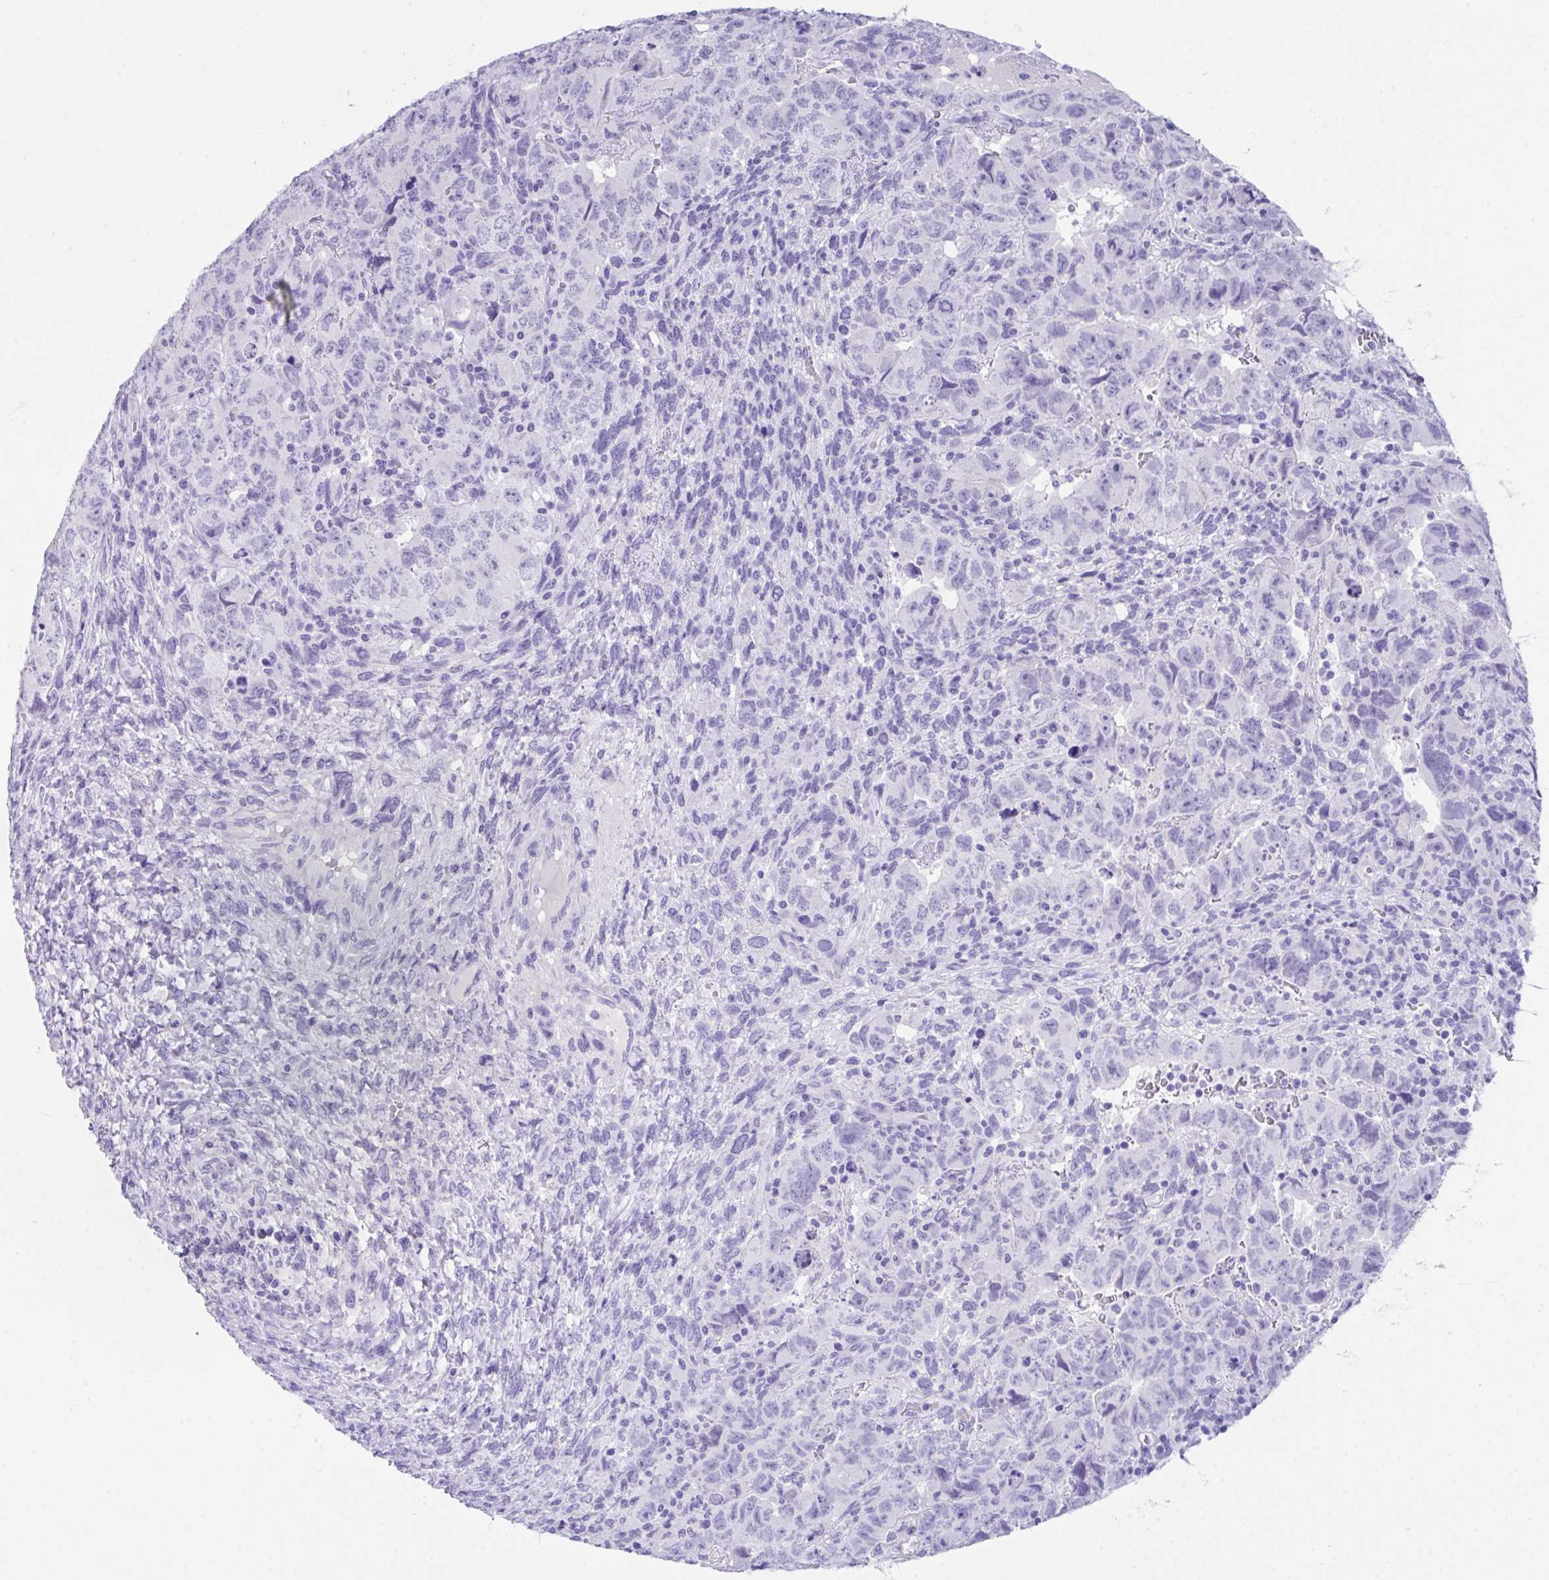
{"staining": {"intensity": "negative", "quantity": "none", "location": "none"}, "tissue": "testis cancer", "cell_type": "Tumor cells", "image_type": "cancer", "snomed": [{"axis": "morphology", "description": "Carcinoma, Embryonal, NOS"}, {"axis": "topography", "description": "Testis"}], "caption": "DAB immunohistochemical staining of human embryonal carcinoma (testis) reveals no significant expression in tumor cells.", "gene": "LGALS4", "patient": {"sex": "male", "age": 24}}